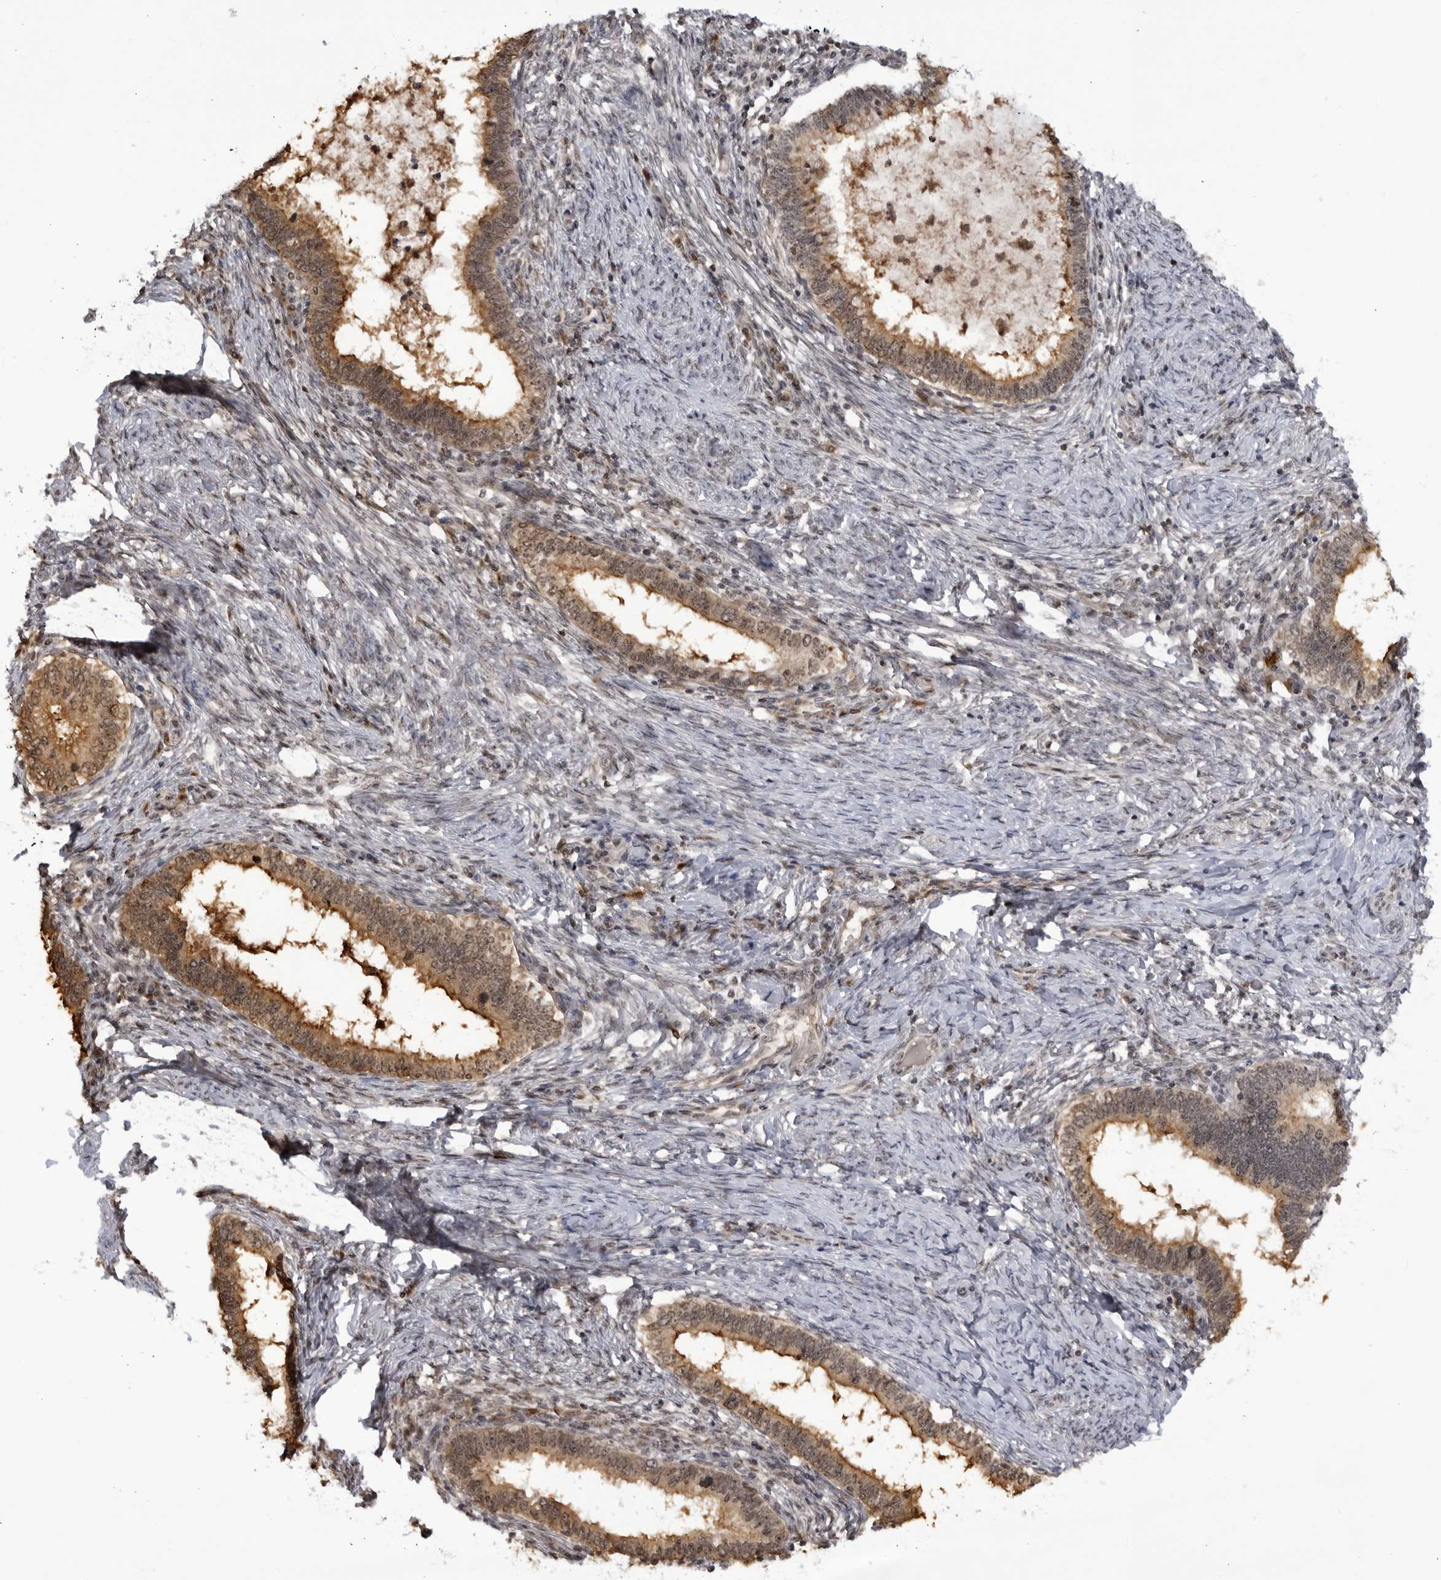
{"staining": {"intensity": "weak", "quantity": ">75%", "location": "cytoplasmic/membranous,nuclear"}, "tissue": "cervical cancer", "cell_type": "Tumor cells", "image_type": "cancer", "snomed": [{"axis": "morphology", "description": "Adenocarcinoma, NOS"}, {"axis": "topography", "description": "Cervix"}], "caption": "High-magnification brightfield microscopy of cervical adenocarcinoma stained with DAB (brown) and counterstained with hematoxylin (blue). tumor cells exhibit weak cytoplasmic/membranous and nuclear positivity is present in about>75% of cells. The staining is performed using DAB (3,3'-diaminobenzidine) brown chromogen to label protein expression. The nuclei are counter-stained blue using hematoxylin.", "gene": "RASGEF1C", "patient": {"sex": "female", "age": 36}}